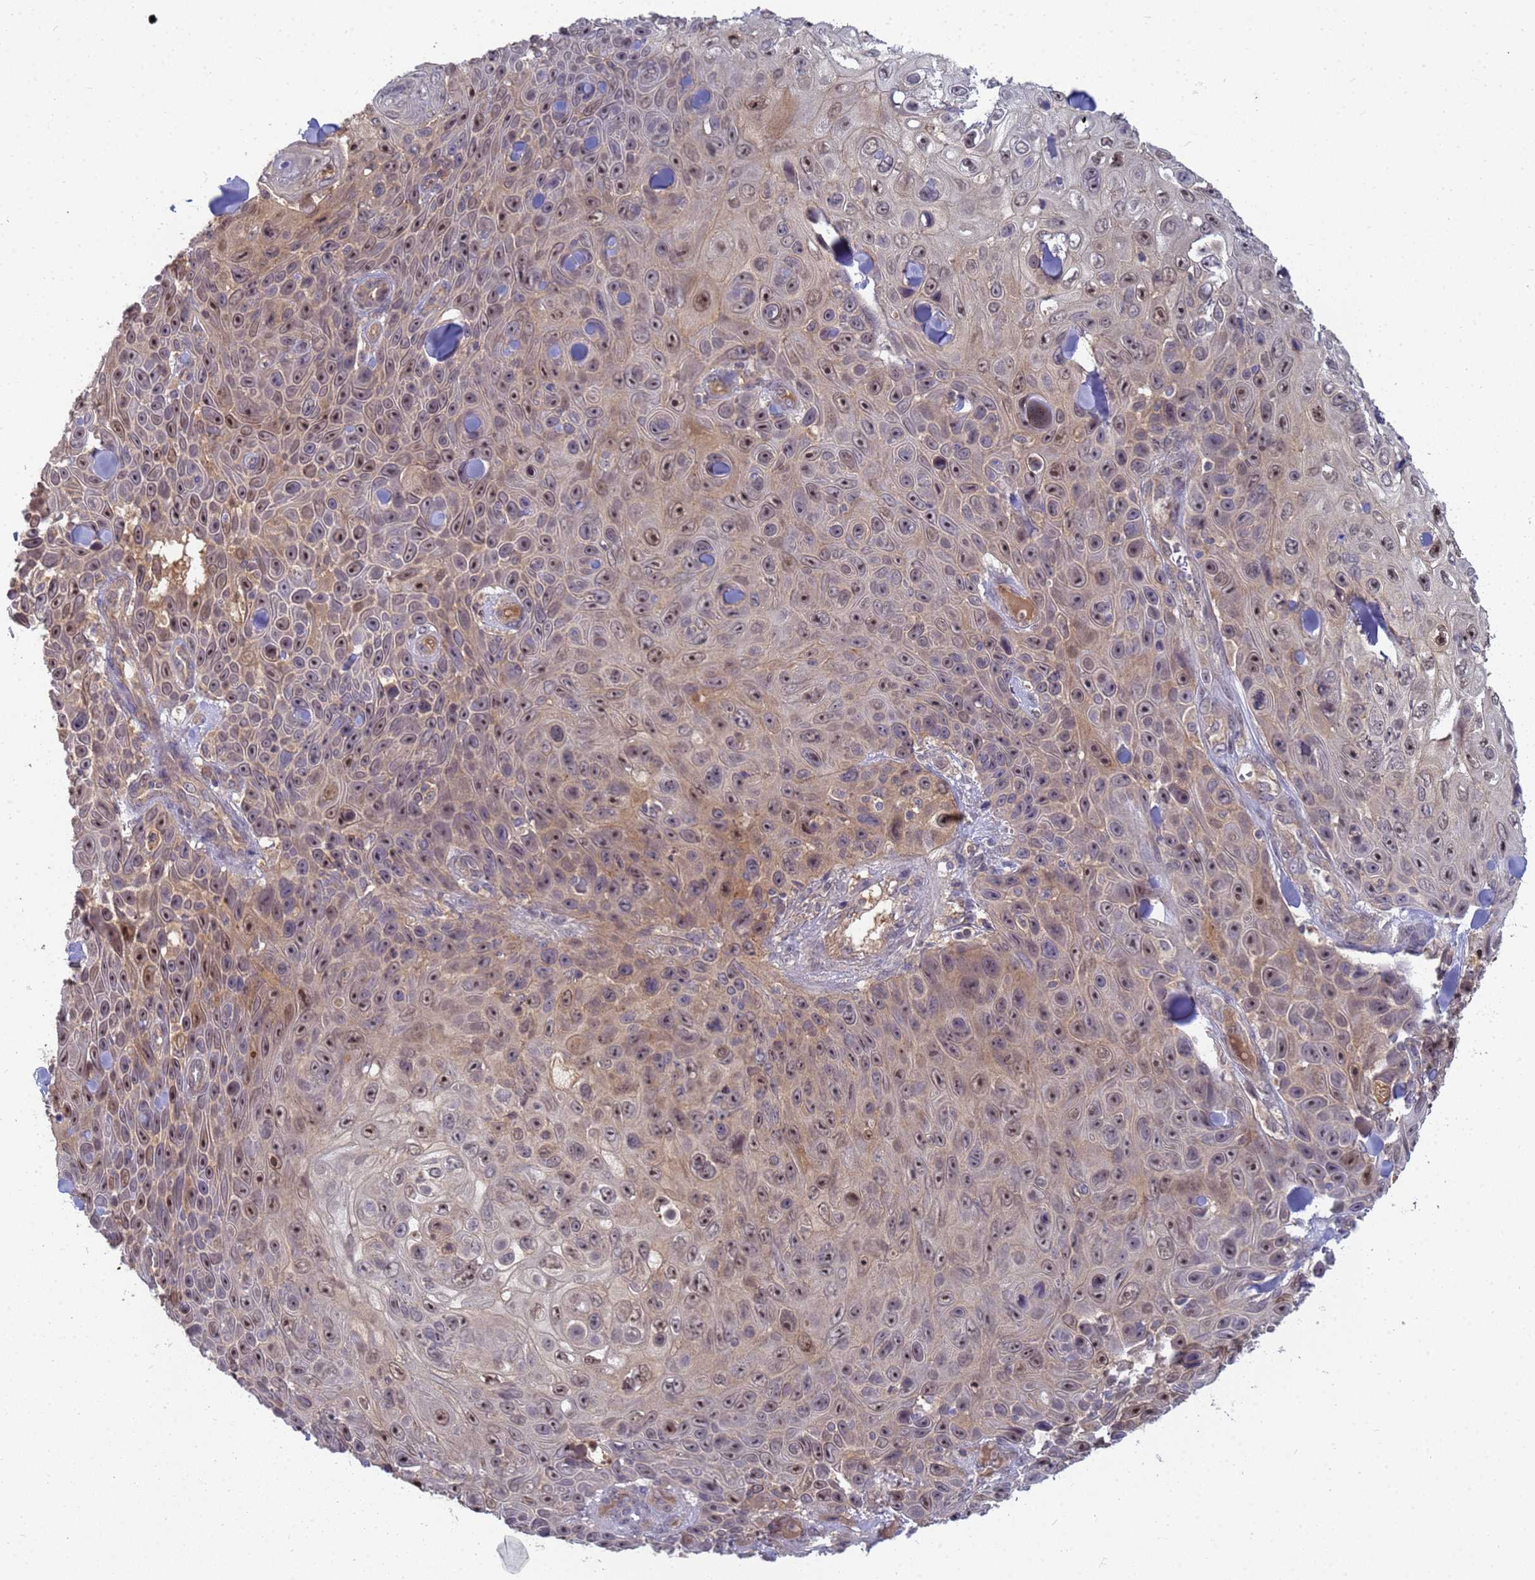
{"staining": {"intensity": "moderate", "quantity": ">75%", "location": "nuclear"}, "tissue": "skin cancer", "cell_type": "Tumor cells", "image_type": "cancer", "snomed": [{"axis": "morphology", "description": "Squamous cell carcinoma, NOS"}, {"axis": "topography", "description": "Skin"}], "caption": "A photomicrograph of skin cancer (squamous cell carcinoma) stained for a protein demonstrates moderate nuclear brown staining in tumor cells.", "gene": "SHARPIN", "patient": {"sex": "male", "age": 82}}